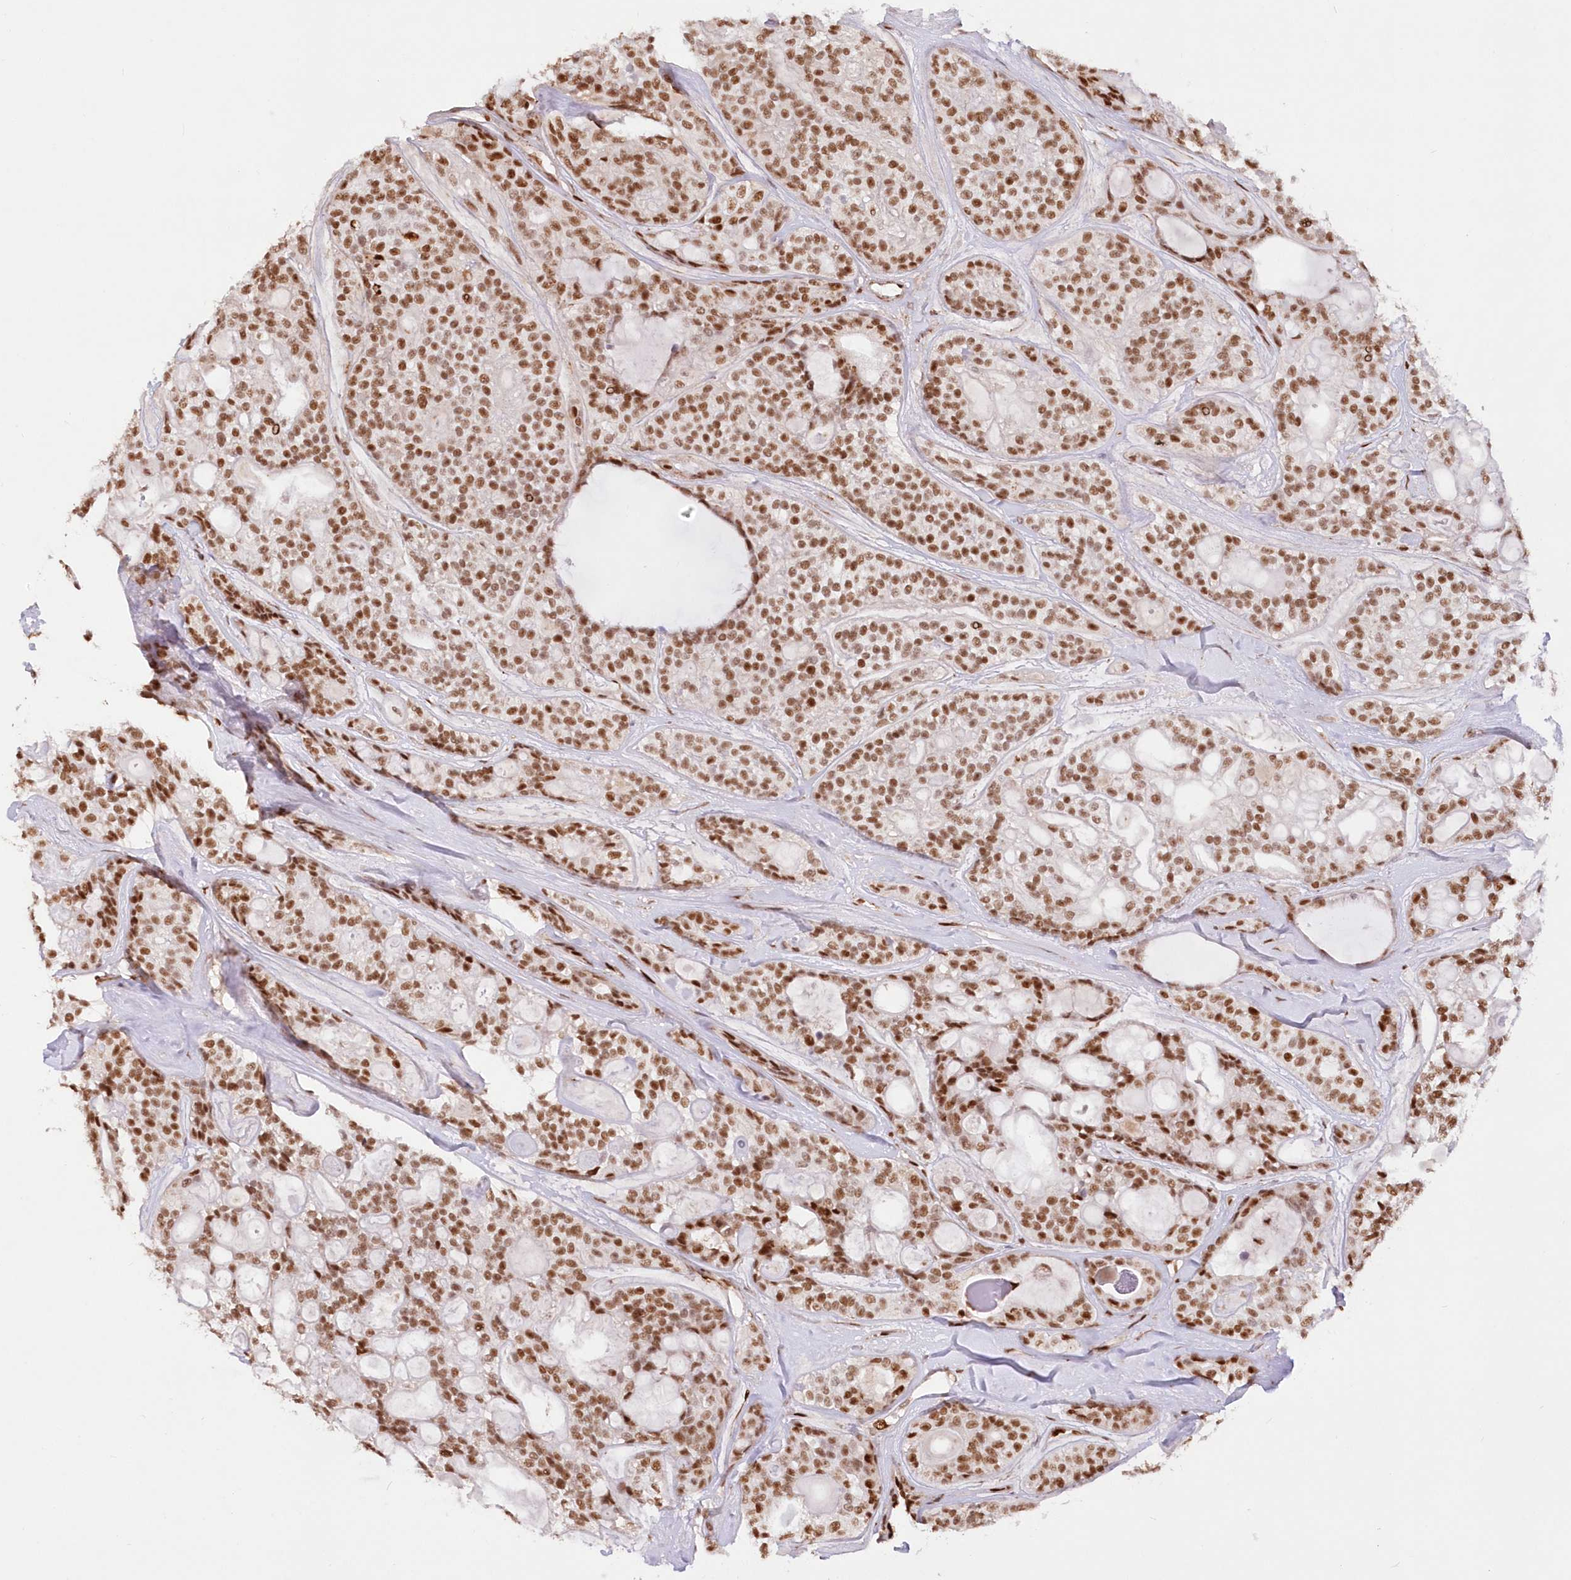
{"staining": {"intensity": "moderate", "quantity": ">75%", "location": "nuclear"}, "tissue": "head and neck cancer", "cell_type": "Tumor cells", "image_type": "cancer", "snomed": [{"axis": "morphology", "description": "Adenocarcinoma, NOS"}, {"axis": "topography", "description": "Head-Neck"}], "caption": "Immunohistochemical staining of head and neck cancer displays medium levels of moderate nuclear staining in approximately >75% of tumor cells.", "gene": "POLR2B", "patient": {"sex": "male", "age": 66}}